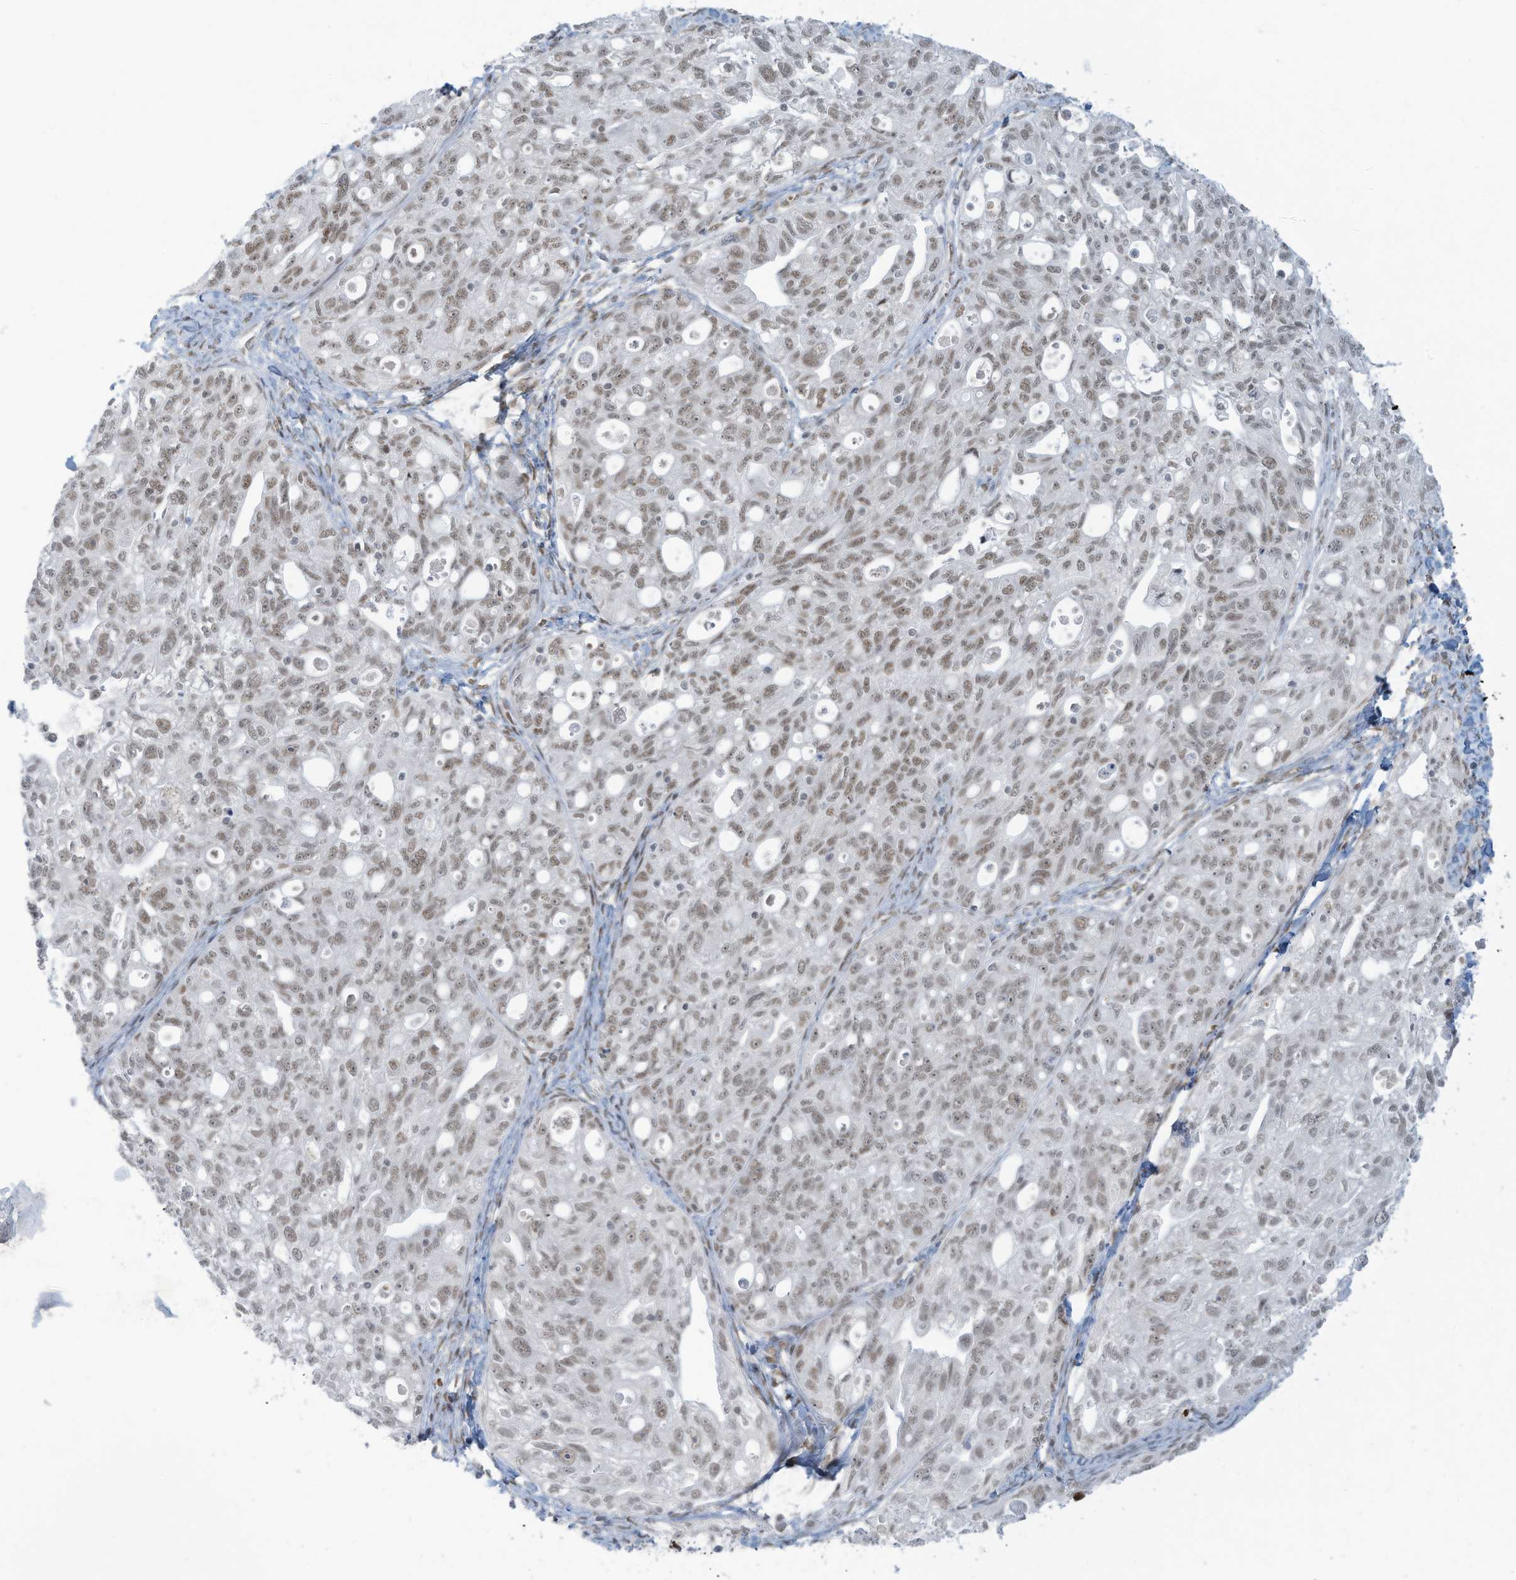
{"staining": {"intensity": "weak", "quantity": ">75%", "location": "nuclear"}, "tissue": "ovarian cancer", "cell_type": "Tumor cells", "image_type": "cancer", "snomed": [{"axis": "morphology", "description": "Carcinoma, NOS"}, {"axis": "morphology", "description": "Cystadenocarcinoma, serous, NOS"}, {"axis": "topography", "description": "Ovary"}], "caption": "Immunohistochemical staining of human carcinoma (ovarian) demonstrates low levels of weak nuclear protein expression in approximately >75% of tumor cells.", "gene": "ECT2L", "patient": {"sex": "female", "age": 69}}